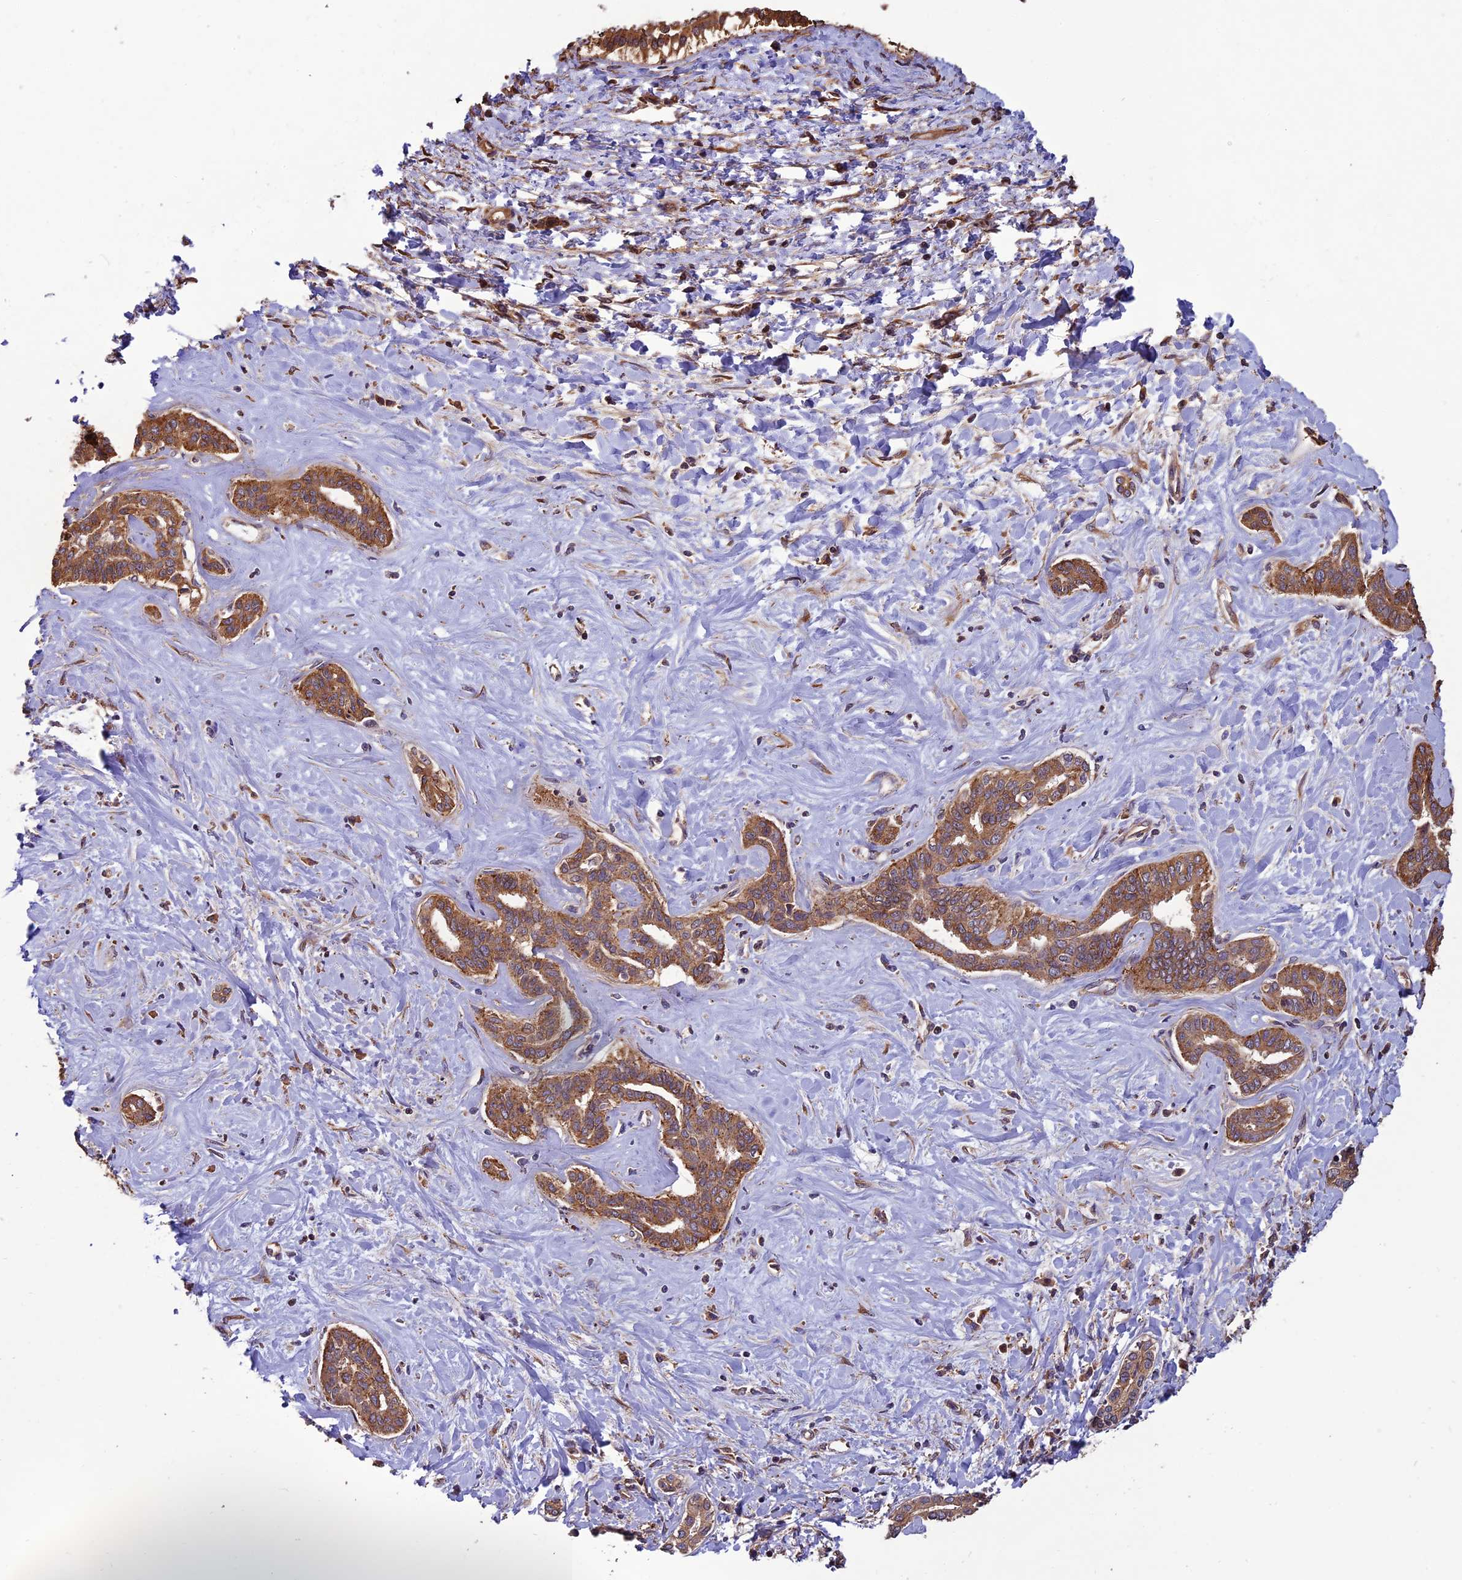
{"staining": {"intensity": "moderate", "quantity": ">75%", "location": "cytoplasmic/membranous"}, "tissue": "liver cancer", "cell_type": "Tumor cells", "image_type": "cancer", "snomed": [{"axis": "morphology", "description": "Cholangiocarcinoma"}, {"axis": "topography", "description": "Liver"}], "caption": "IHC photomicrograph of human liver cholangiocarcinoma stained for a protein (brown), which shows medium levels of moderate cytoplasmic/membranous positivity in about >75% of tumor cells.", "gene": "CHMP2A", "patient": {"sex": "female", "age": 77}}